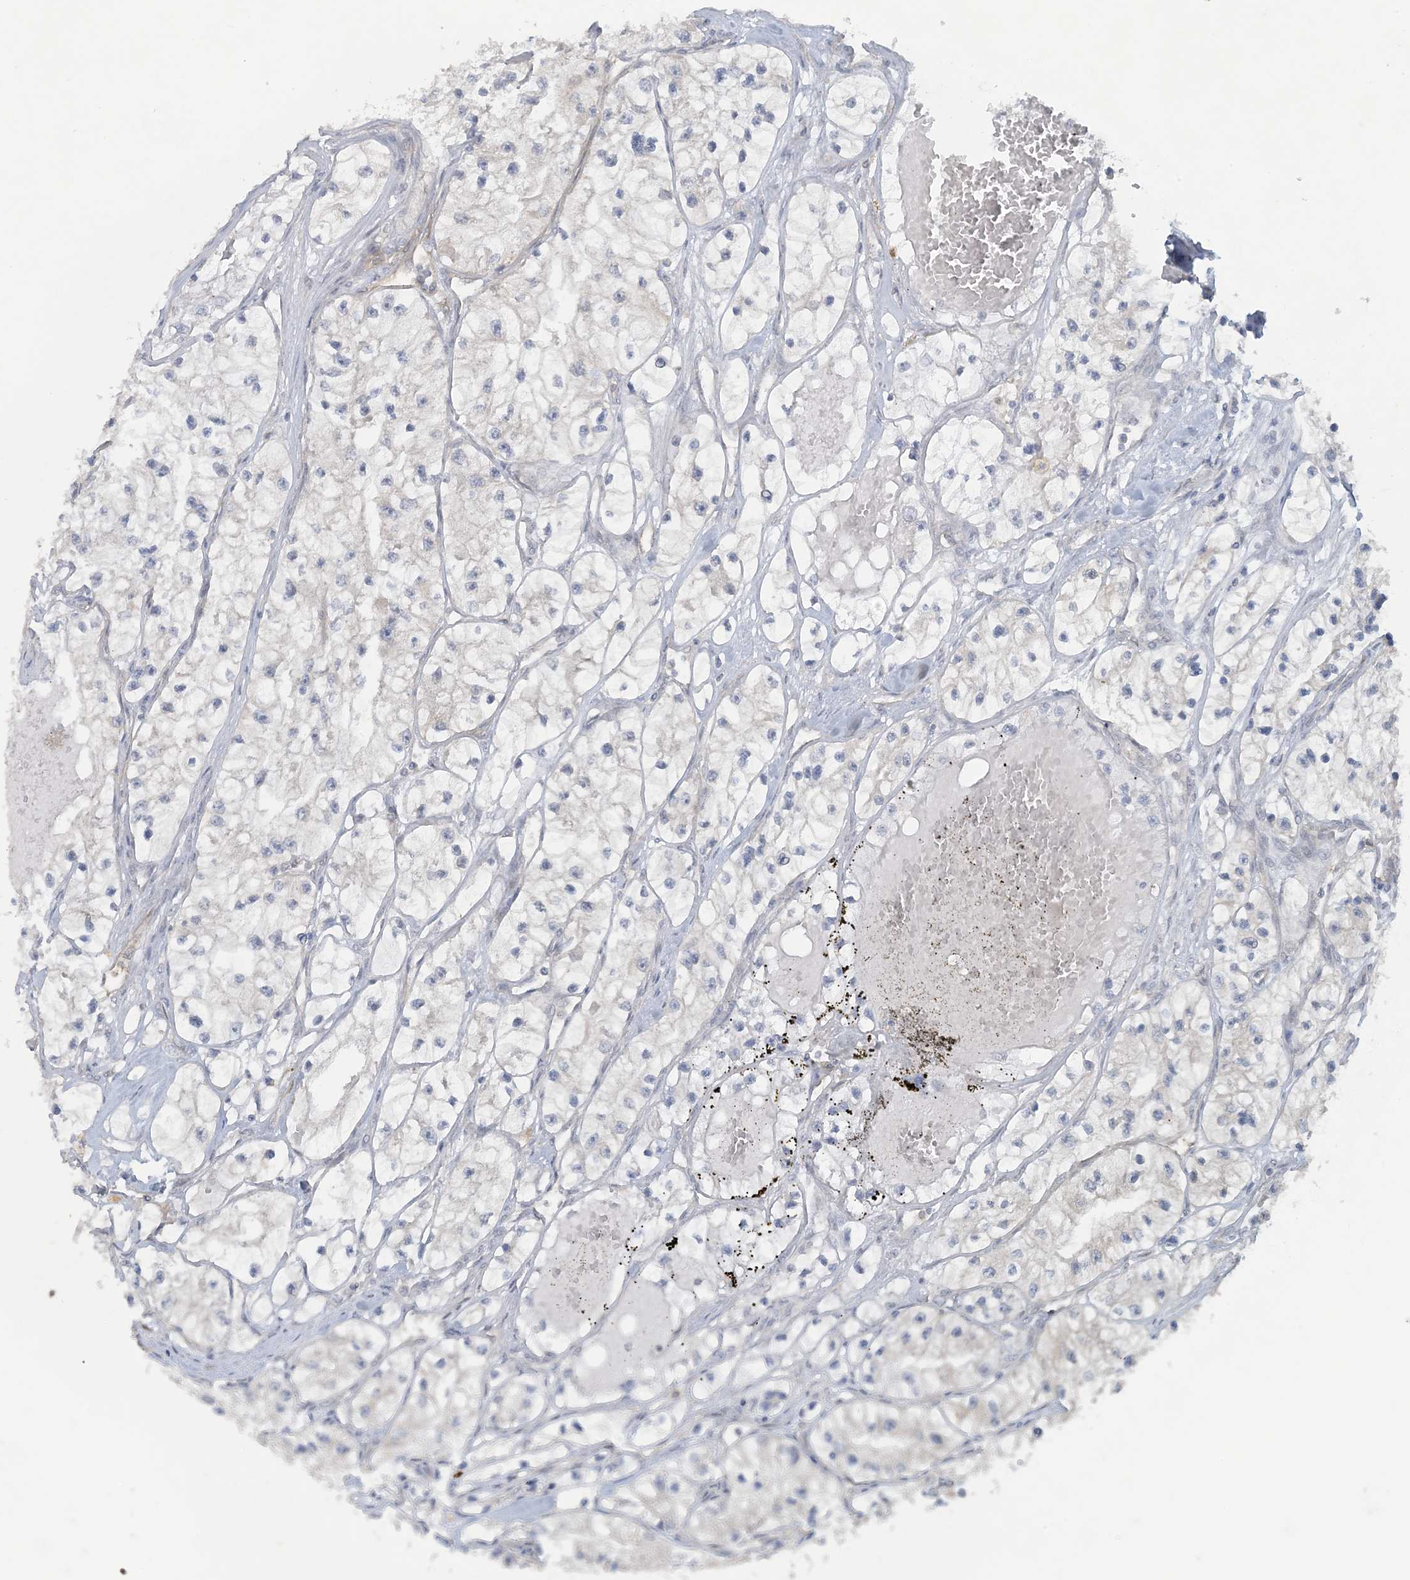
{"staining": {"intensity": "negative", "quantity": "none", "location": "none"}, "tissue": "renal cancer", "cell_type": "Tumor cells", "image_type": "cancer", "snomed": [{"axis": "morphology", "description": "Adenocarcinoma, NOS"}, {"axis": "topography", "description": "Kidney"}], "caption": "The photomicrograph exhibits no significant expression in tumor cells of adenocarcinoma (renal). (DAB IHC with hematoxylin counter stain).", "gene": "CDS1", "patient": {"sex": "female", "age": 57}}